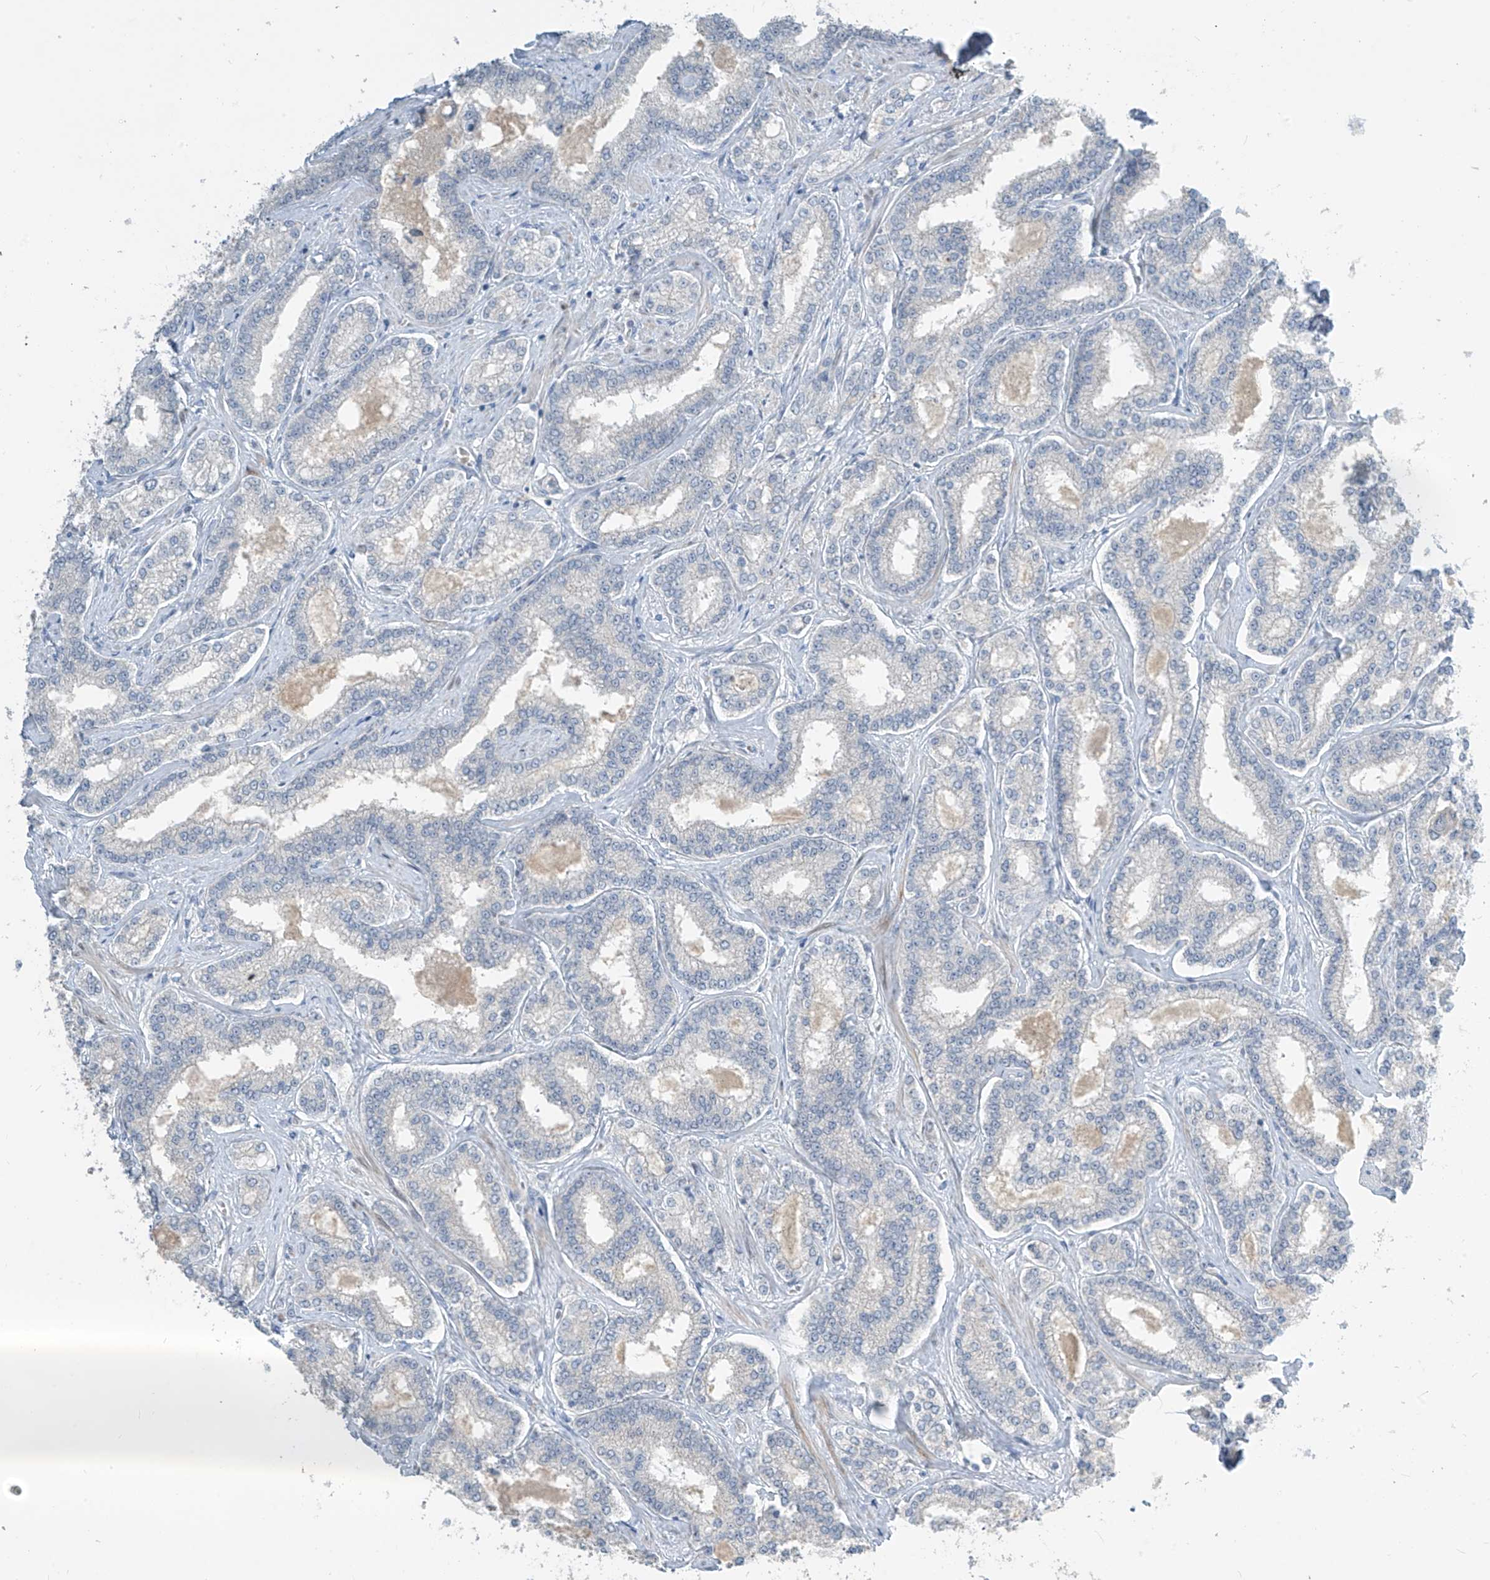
{"staining": {"intensity": "negative", "quantity": "none", "location": "none"}, "tissue": "prostate cancer", "cell_type": "Tumor cells", "image_type": "cancer", "snomed": [{"axis": "morphology", "description": "Normal tissue, NOS"}, {"axis": "morphology", "description": "Adenocarcinoma, High grade"}, {"axis": "topography", "description": "Prostate"}], "caption": "Tumor cells show no significant protein staining in high-grade adenocarcinoma (prostate).", "gene": "METAP1D", "patient": {"sex": "male", "age": 83}}